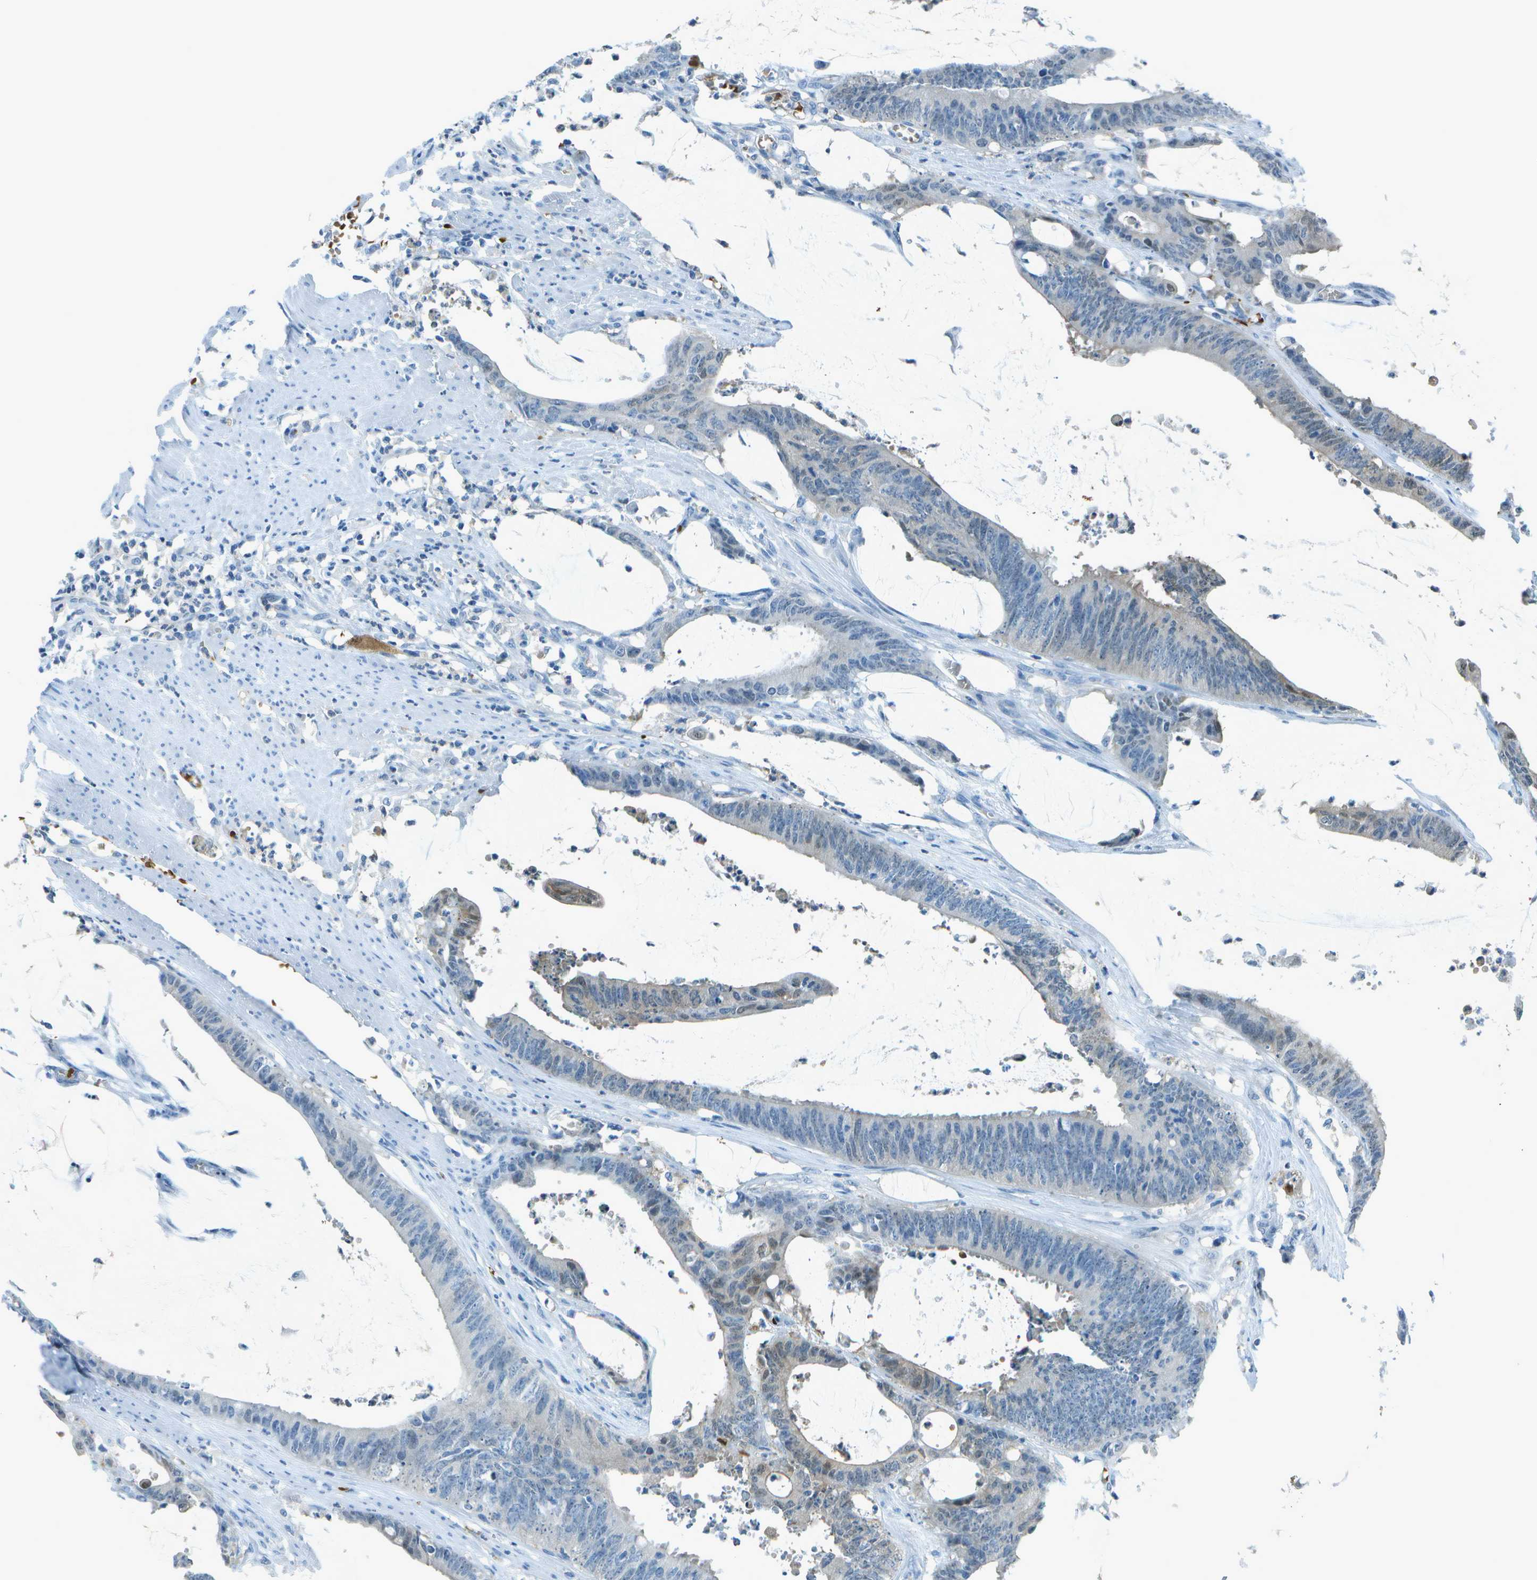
{"staining": {"intensity": "weak", "quantity": "<25%", "location": "nuclear"}, "tissue": "colorectal cancer", "cell_type": "Tumor cells", "image_type": "cancer", "snomed": [{"axis": "morphology", "description": "Adenocarcinoma, NOS"}, {"axis": "topography", "description": "Rectum"}], "caption": "Photomicrograph shows no protein expression in tumor cells of colorectal cancer (adenocarcinoma) tissue.", "gene": "ASL", "patient": {"sex": "female", "age": 66}}